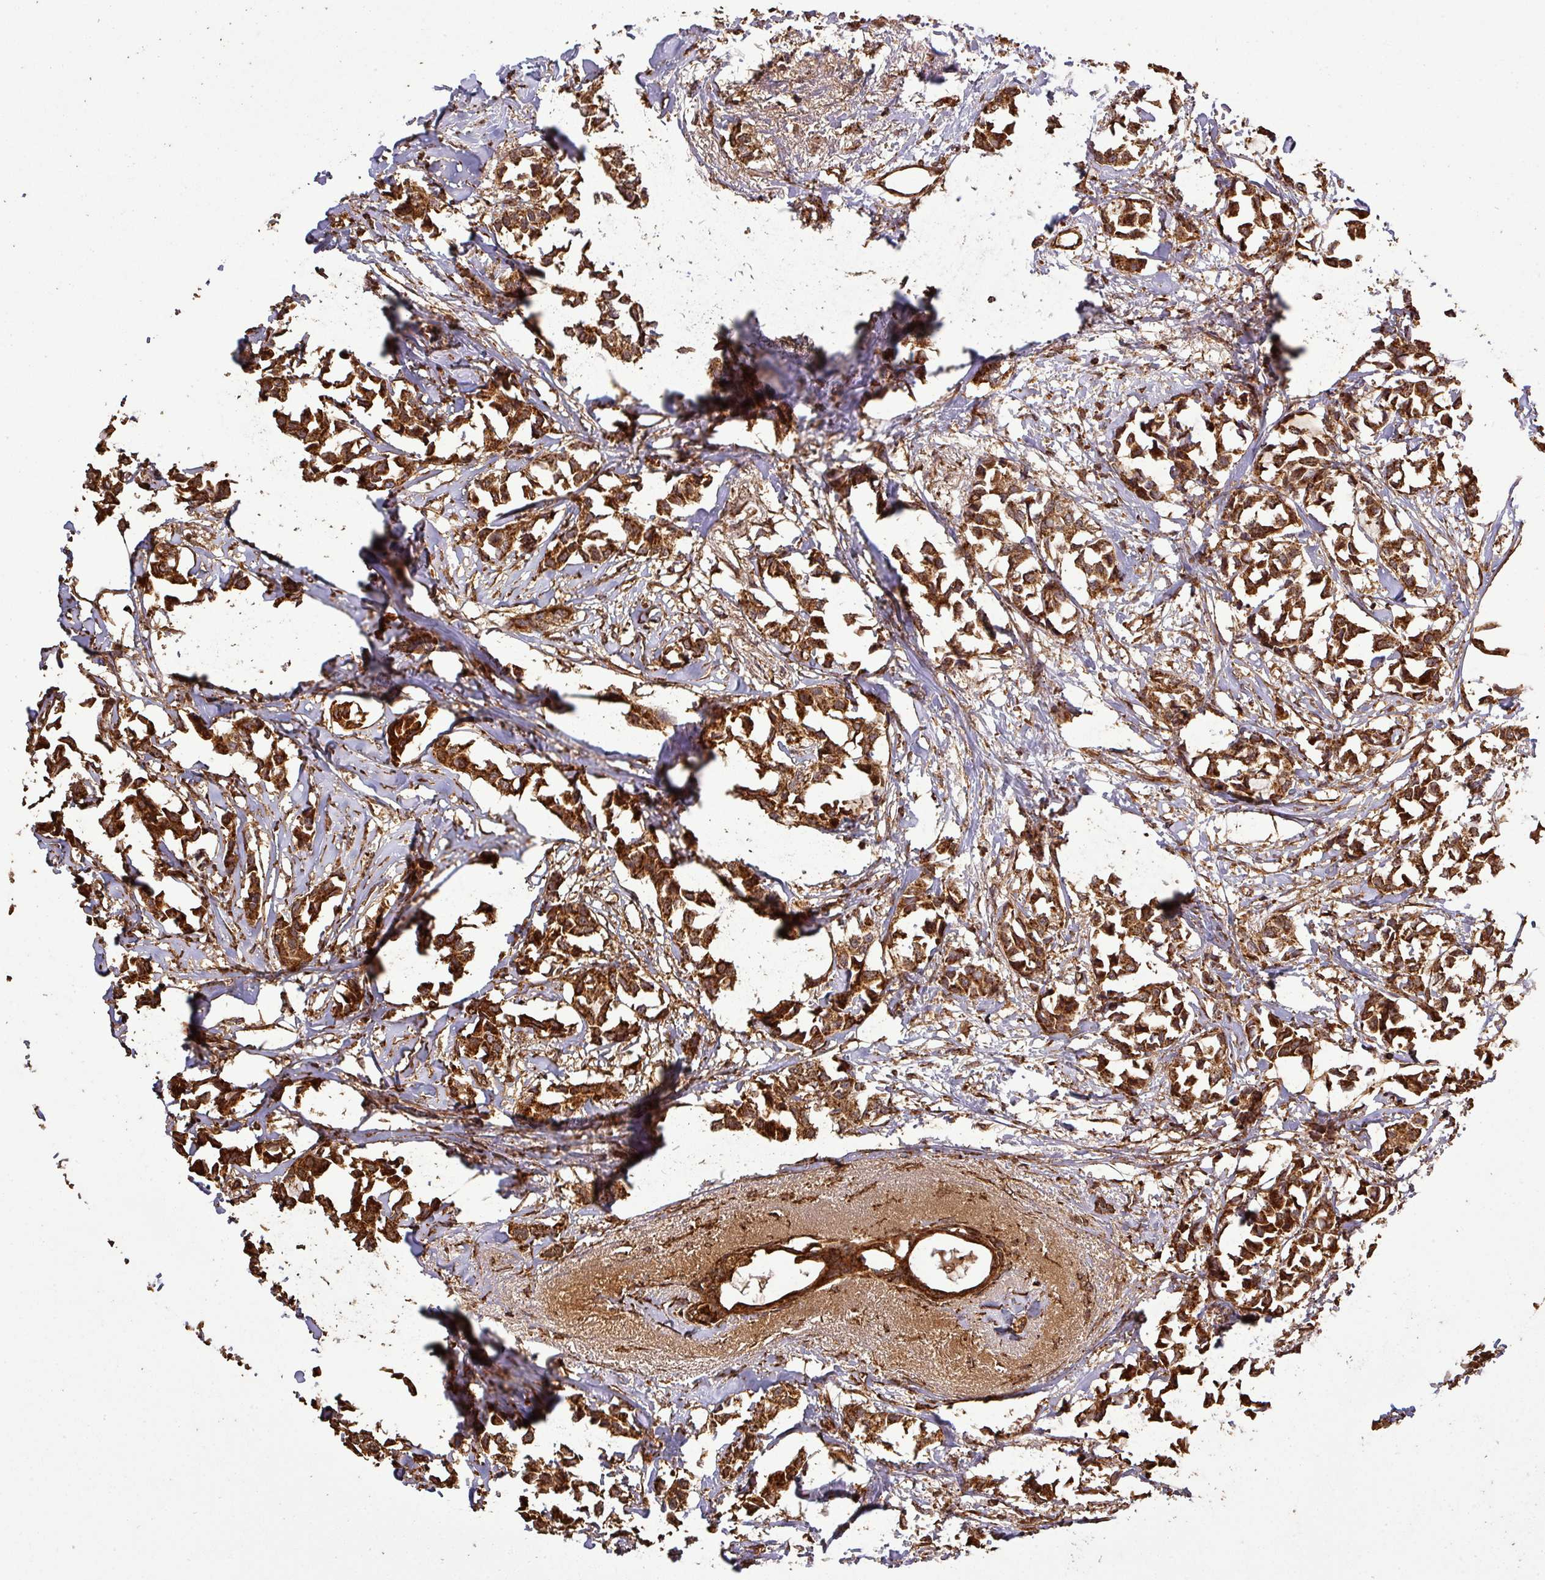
{"staining": {"intensity": "strong", "quantity": ">75%", "location": "cytoplasmic/membranous,nuclear"}, "tissue": "breast cancer", "cell_type": "Tumor cells", "image_type": "cancer", "snomed": [{"axis": "morphology", "description": "Duct carcinoma"}, {"axis": "topography", "description": "Breast"}], "caption": "This is a histology image of immunohistochemistry (IHC) staining of breast cancer, which shows strong staining in the cytoplasmic/membranous and nuclear of tumor cells.", "gene": "PLEKHM1", "patient": {"sex": "female", "age": 73}}